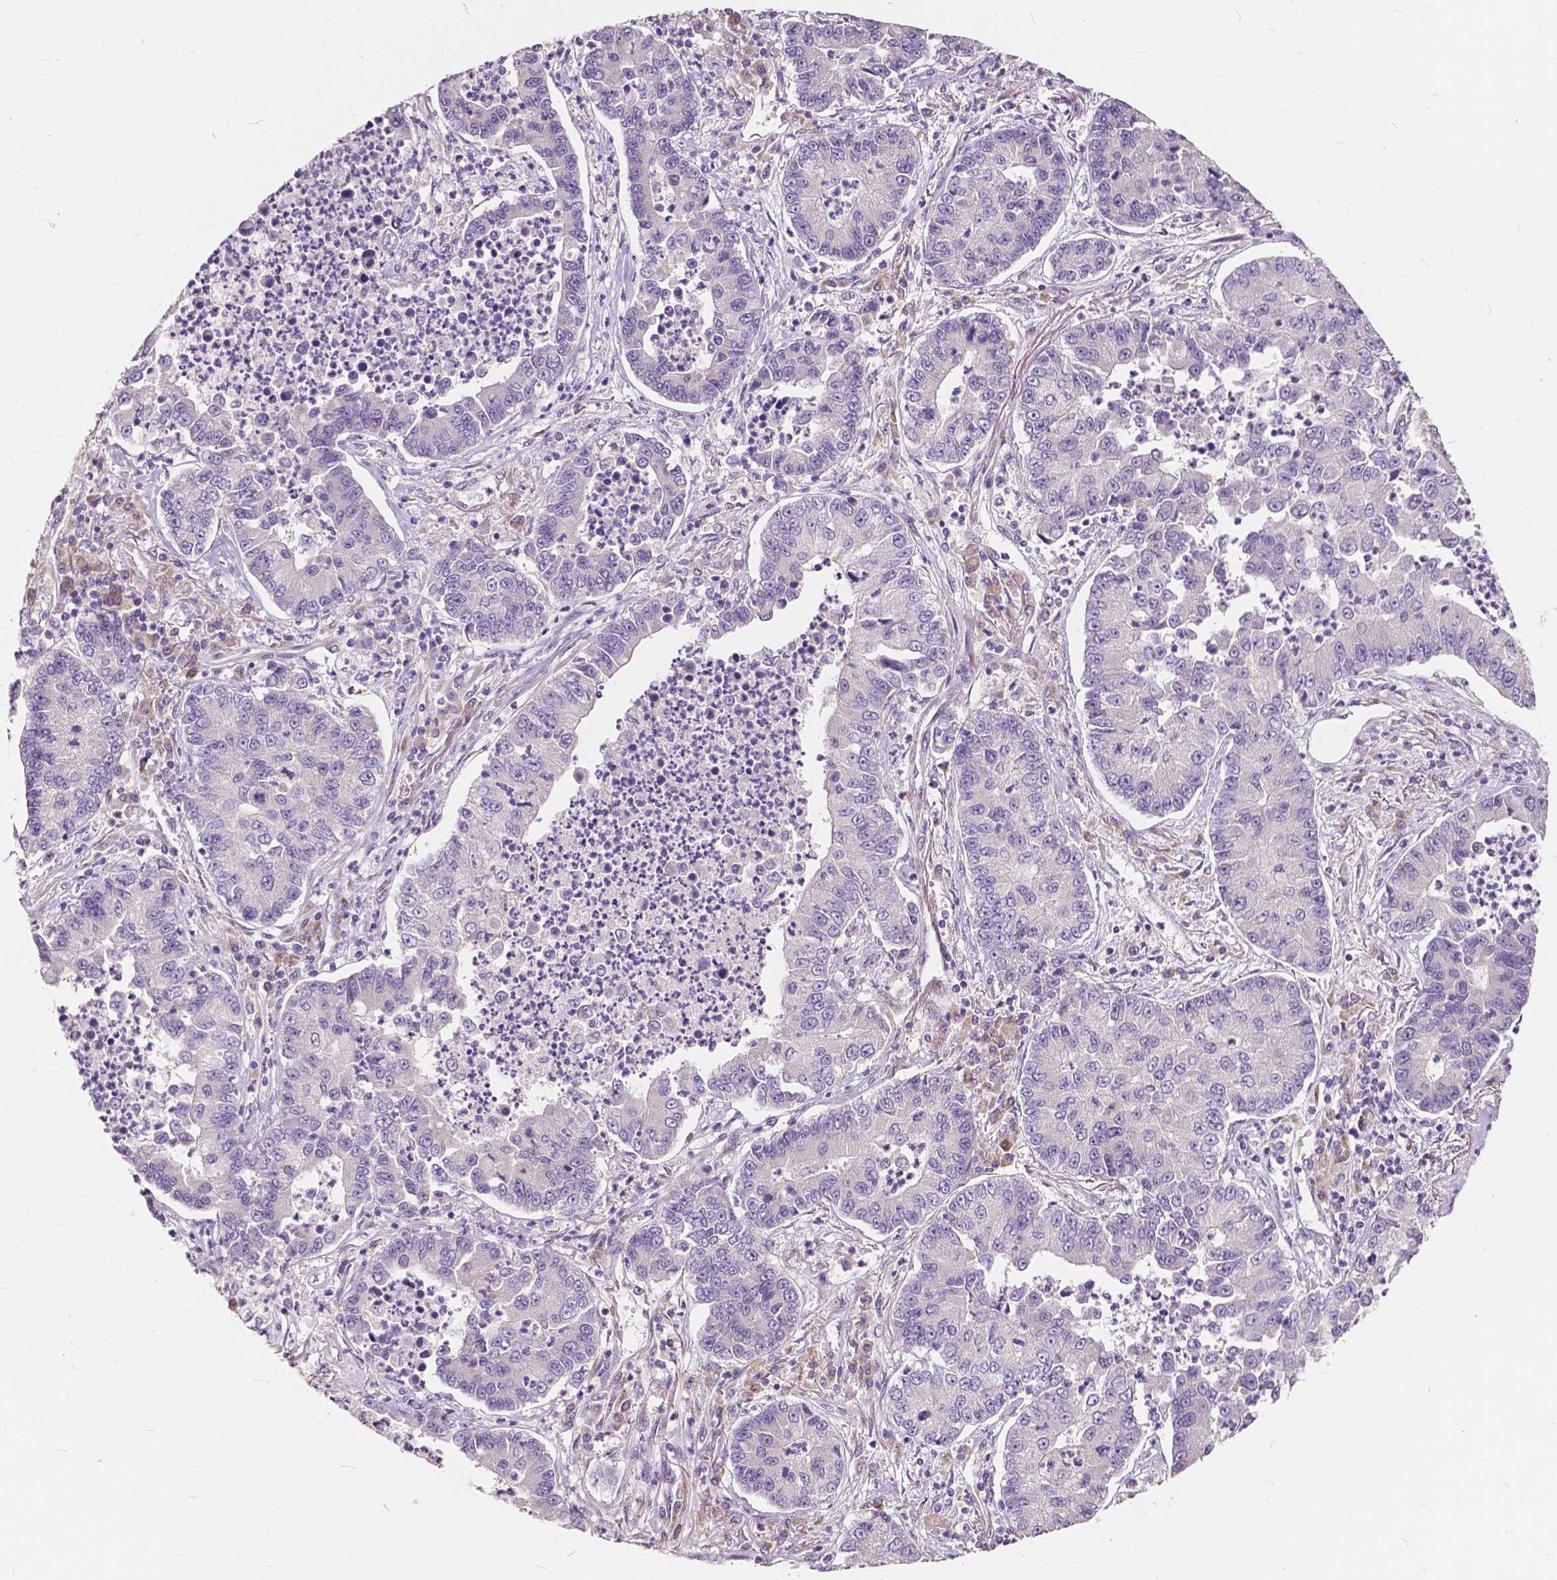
{"staining": {"intensity": "negative", "quantity": "none", "location": "none"}, "tissue": "lung cancer", "cell_type": "Tumor cells", "image_type": "cancer", "snomed": [{"axis": "morphology", "description": "Adenocarcinoma, NOS"}, {"axis": "topography", "description": "Lung"}], "caption": "Micrograph shows no protein staining in tumor cells of lung cancer (adenocarcinoma) tissue. The staining is performed using DAB (3,3'-diaminobenzidine) brown chromogen with nuclei counter-stained in using hematoxylin.", "gene": "SLC7A8", "patient": {"sex": "female", "age": 57}}